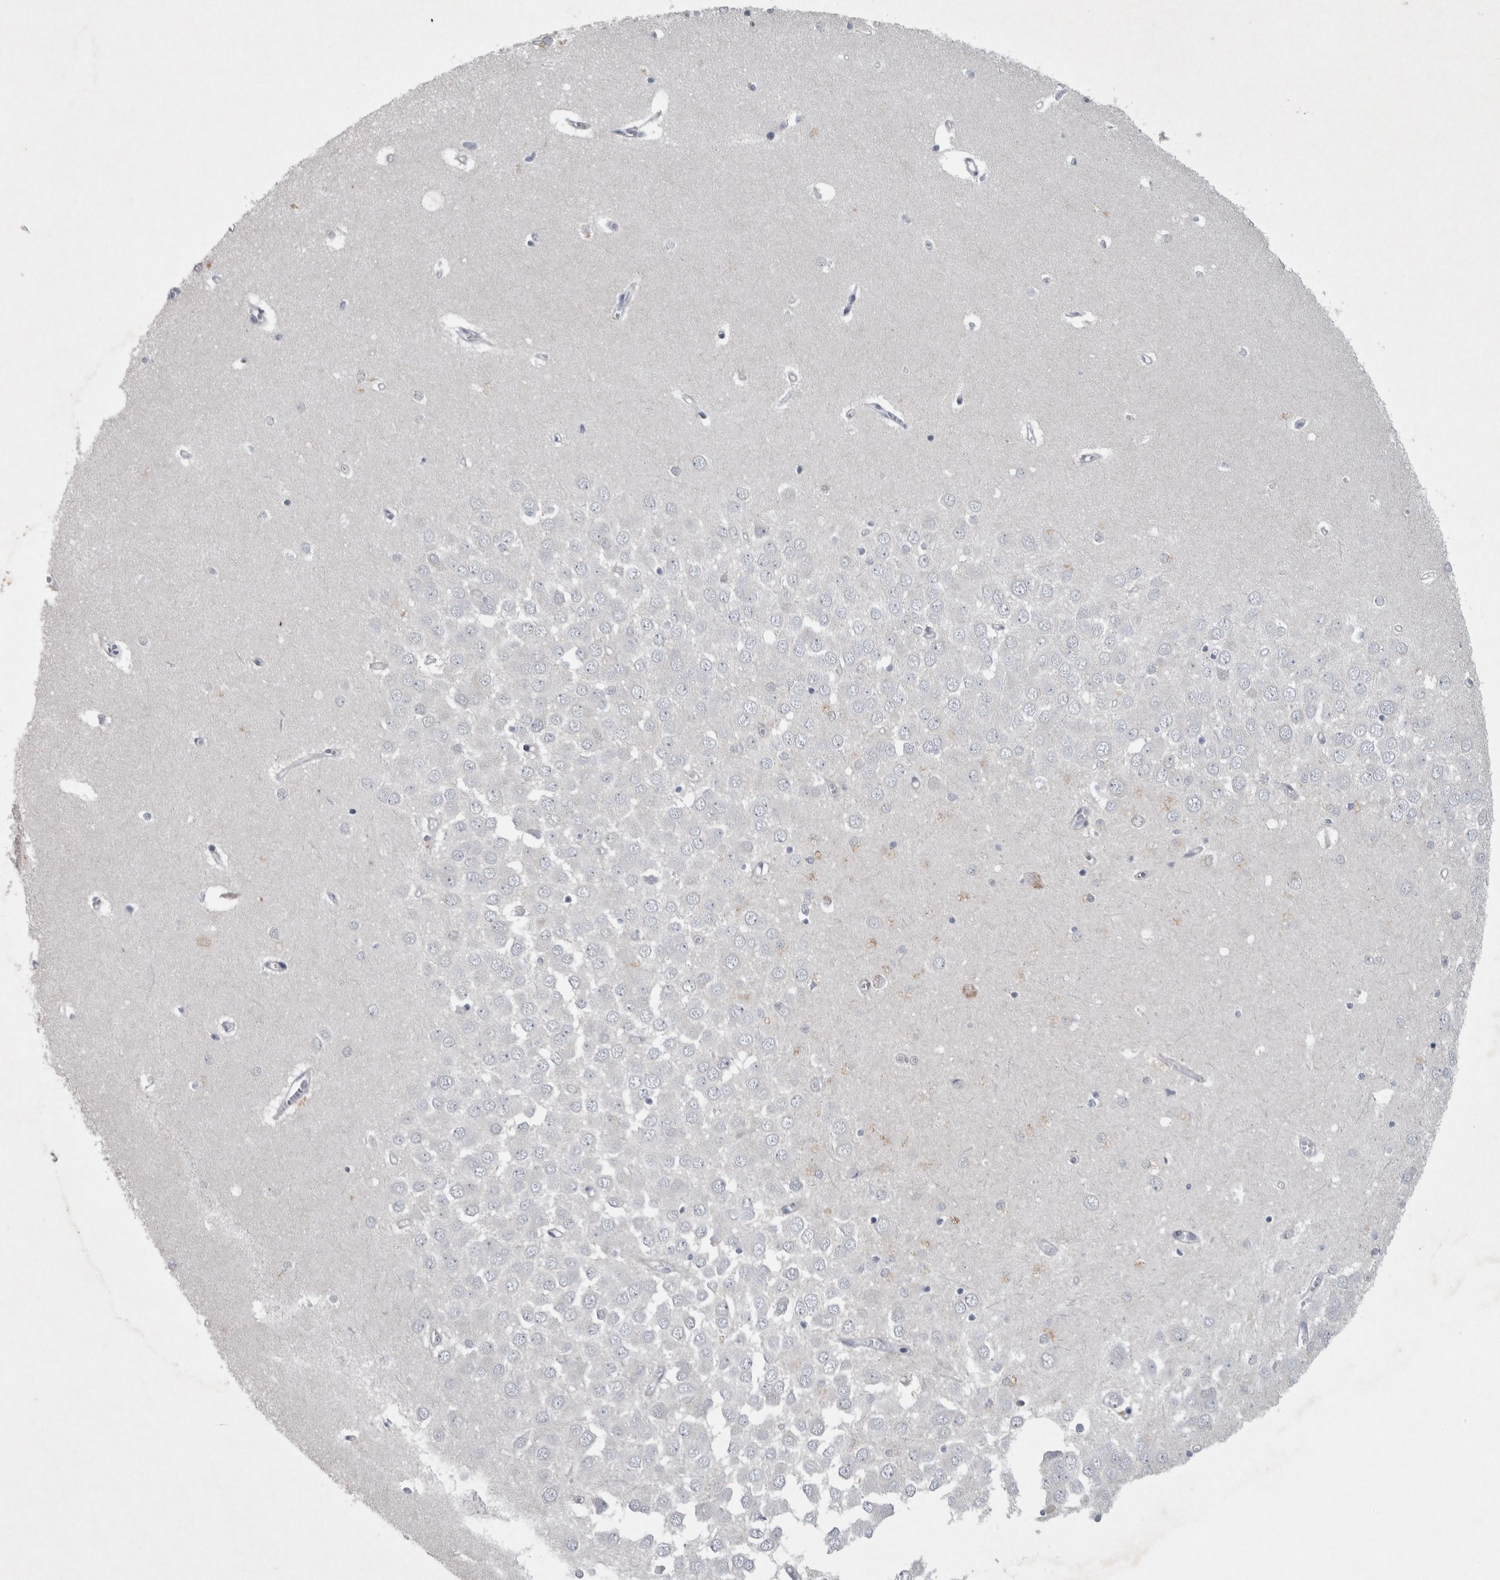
{"staining": {"intensity": "negative", "quantity": "none", "location": "none"}, "tissue": "hippocampus", "cell_type": "Glial cells", "image_type": "normal", "snomed": [{"axis": "morphology", "description": "Normal tissue, NOS"}, {"axis": "topography", "description": "Hippocampus"}], "caption": "Glial cells show no significant protein staining in unremarkable hippocampus. The staining was performed using DAB to visualize the protein expression in brown, while the nuclei were stained in blue with hematoxylin (Magnification: 20x).", "gene": "ENPP7", "patient": {"sex": "male", "age": 70}}